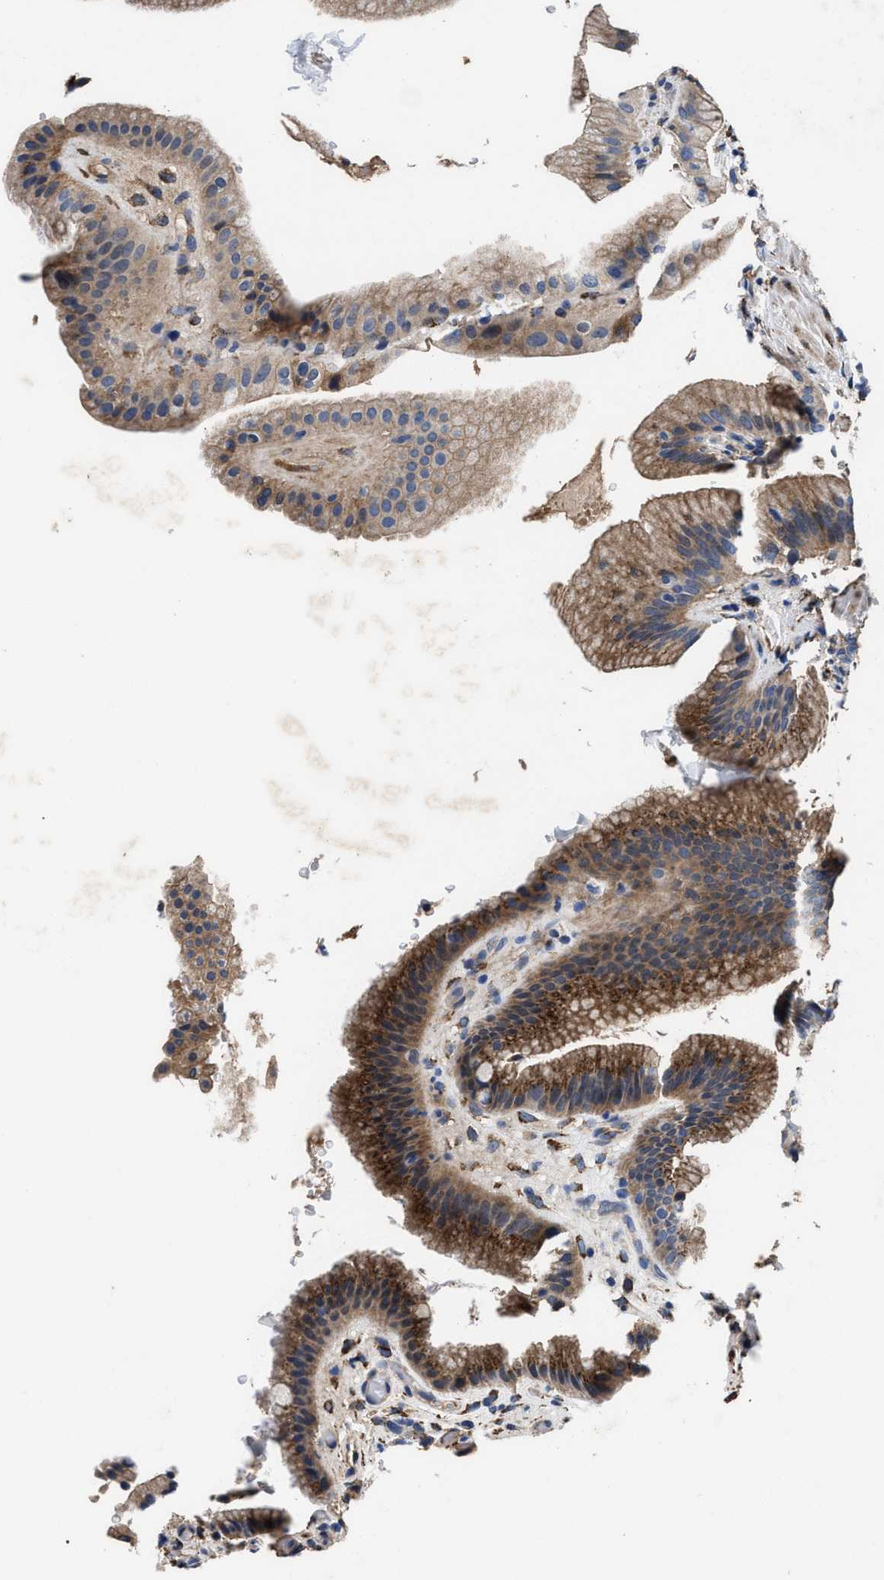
{"staining": {"intensity": "moderate", "quantity": ">75%", "location": "cytoplasmic/membranous"}, "tissue": "gallbladder", "cell_type": "Glandular cells", "image_type": "normal", "snomed": [{"axis": "morphology", "description": "Normal tissue, NOS"}, {"axis": "topography", "description": "Gallbladder"}], "caption": "A photomicrograph of gallbladder stained for a protein displays moderate cytoplasmic/membranous brown staining in glandular cells.", "gene": "IDNK", "patient": {"sex": "male", "age": 49}}